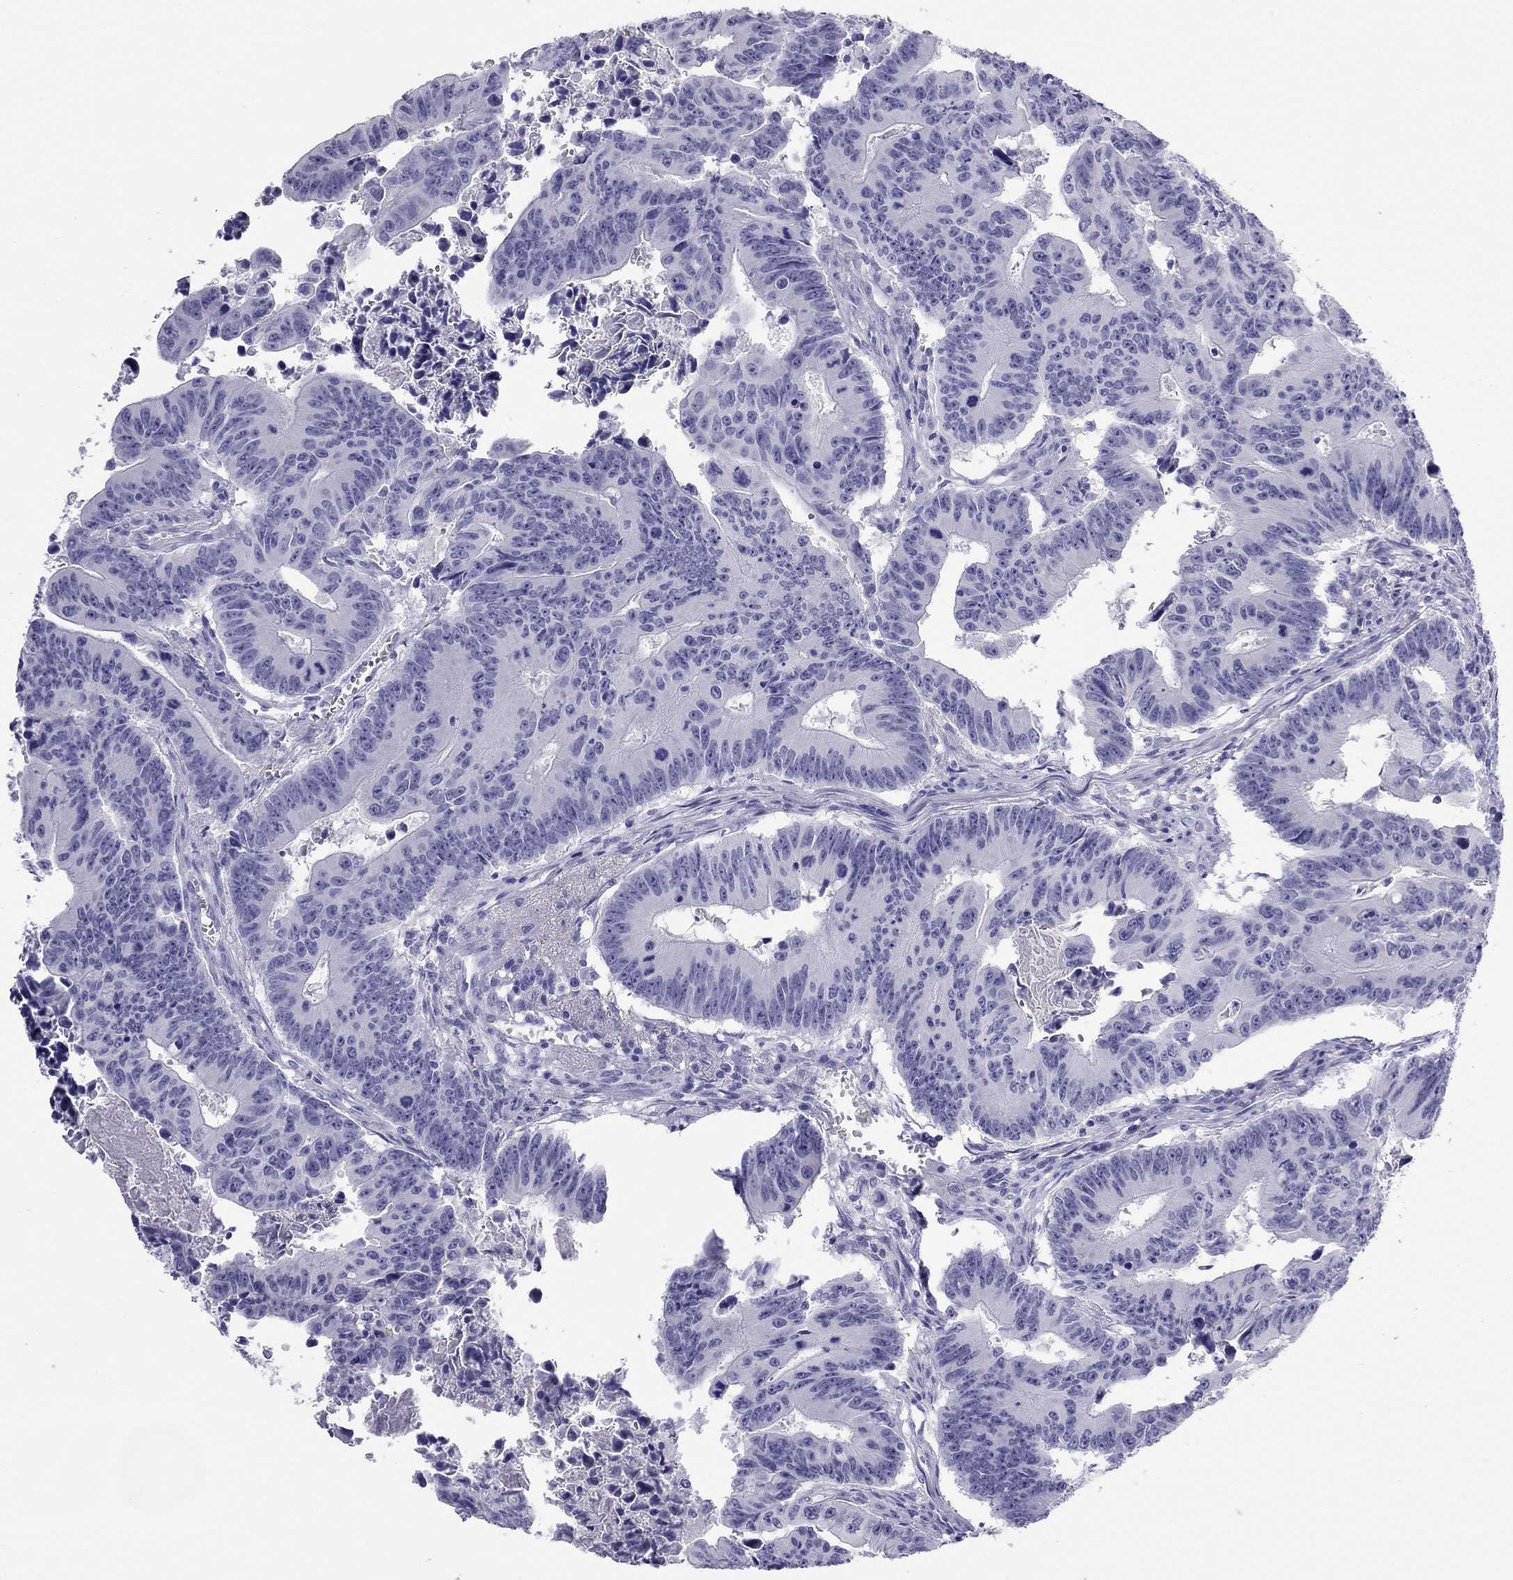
{"staining": {"intensity": "negative", "quantity": "none", "location": "none"}, "tissue": "colorectal cancer", "cell_type": "Tumor cells", "image_type": "cancer", "snomed": [{"axis": "morphology", "description": "Adenocarcinoma, NOS"}, {"axis": "topography", "description": "Colon"}], "caption": "This is an IHC micrograph of colorectal cancer (adenocarcinoma). There is no positivity in tumor cells.", "gene": "TRPM3", "patient": {"sex": "female", "age": 87}}